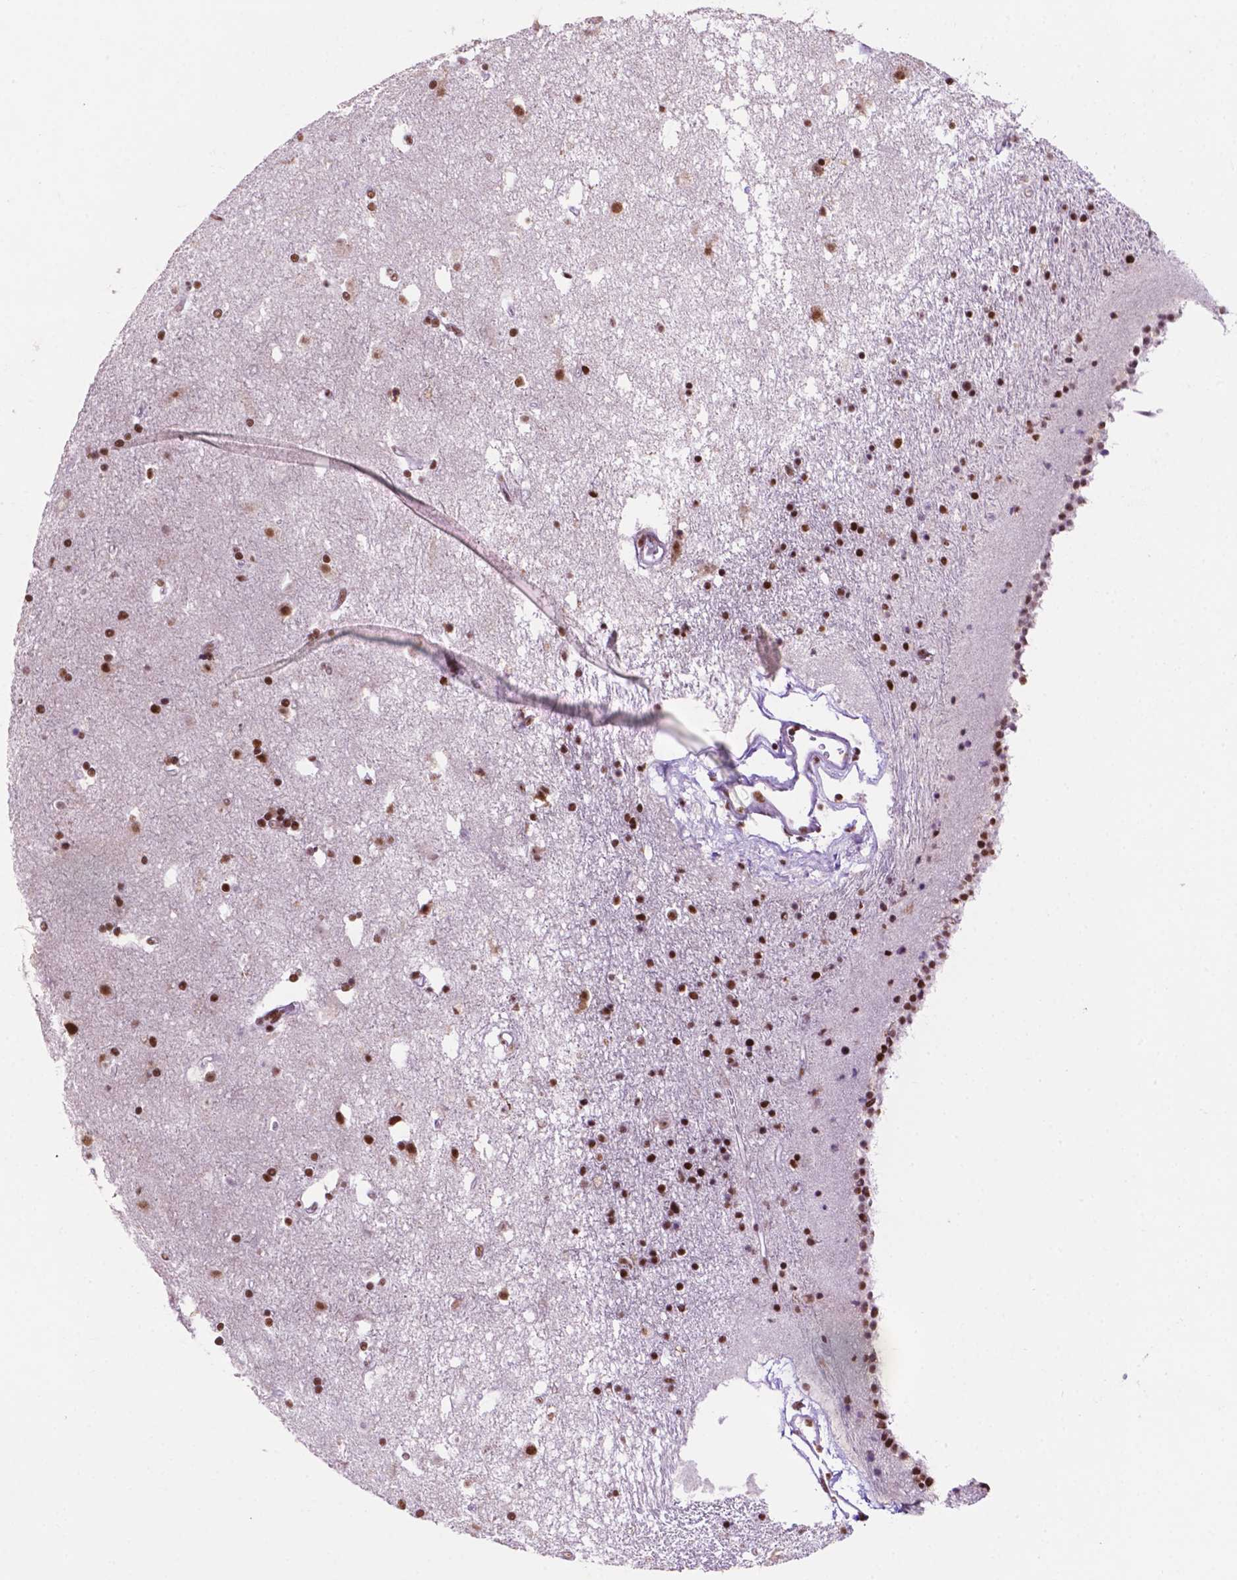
{"staining": {"intensity": "strong", "quantity": "<25%", "location": "nuclear"}, "tissue": "caudate", "cell_type": "Glial cells", "image_type": "normal", "snomed": [{"axis": "morphology", "description": "Normal tissue, NOS"}, {"axis": "topography", "description": "Lateral ventricle wall"}], "caption": "Immunohistochemical staining of normal caudate reveals strong nuclear protein positivity in about <25% of glial cells. The protein of interest is shown in brown color, while the nuclei are stained blue.", "gene": "CCAR2", "patient": {"sex": "female", "age": 71}}